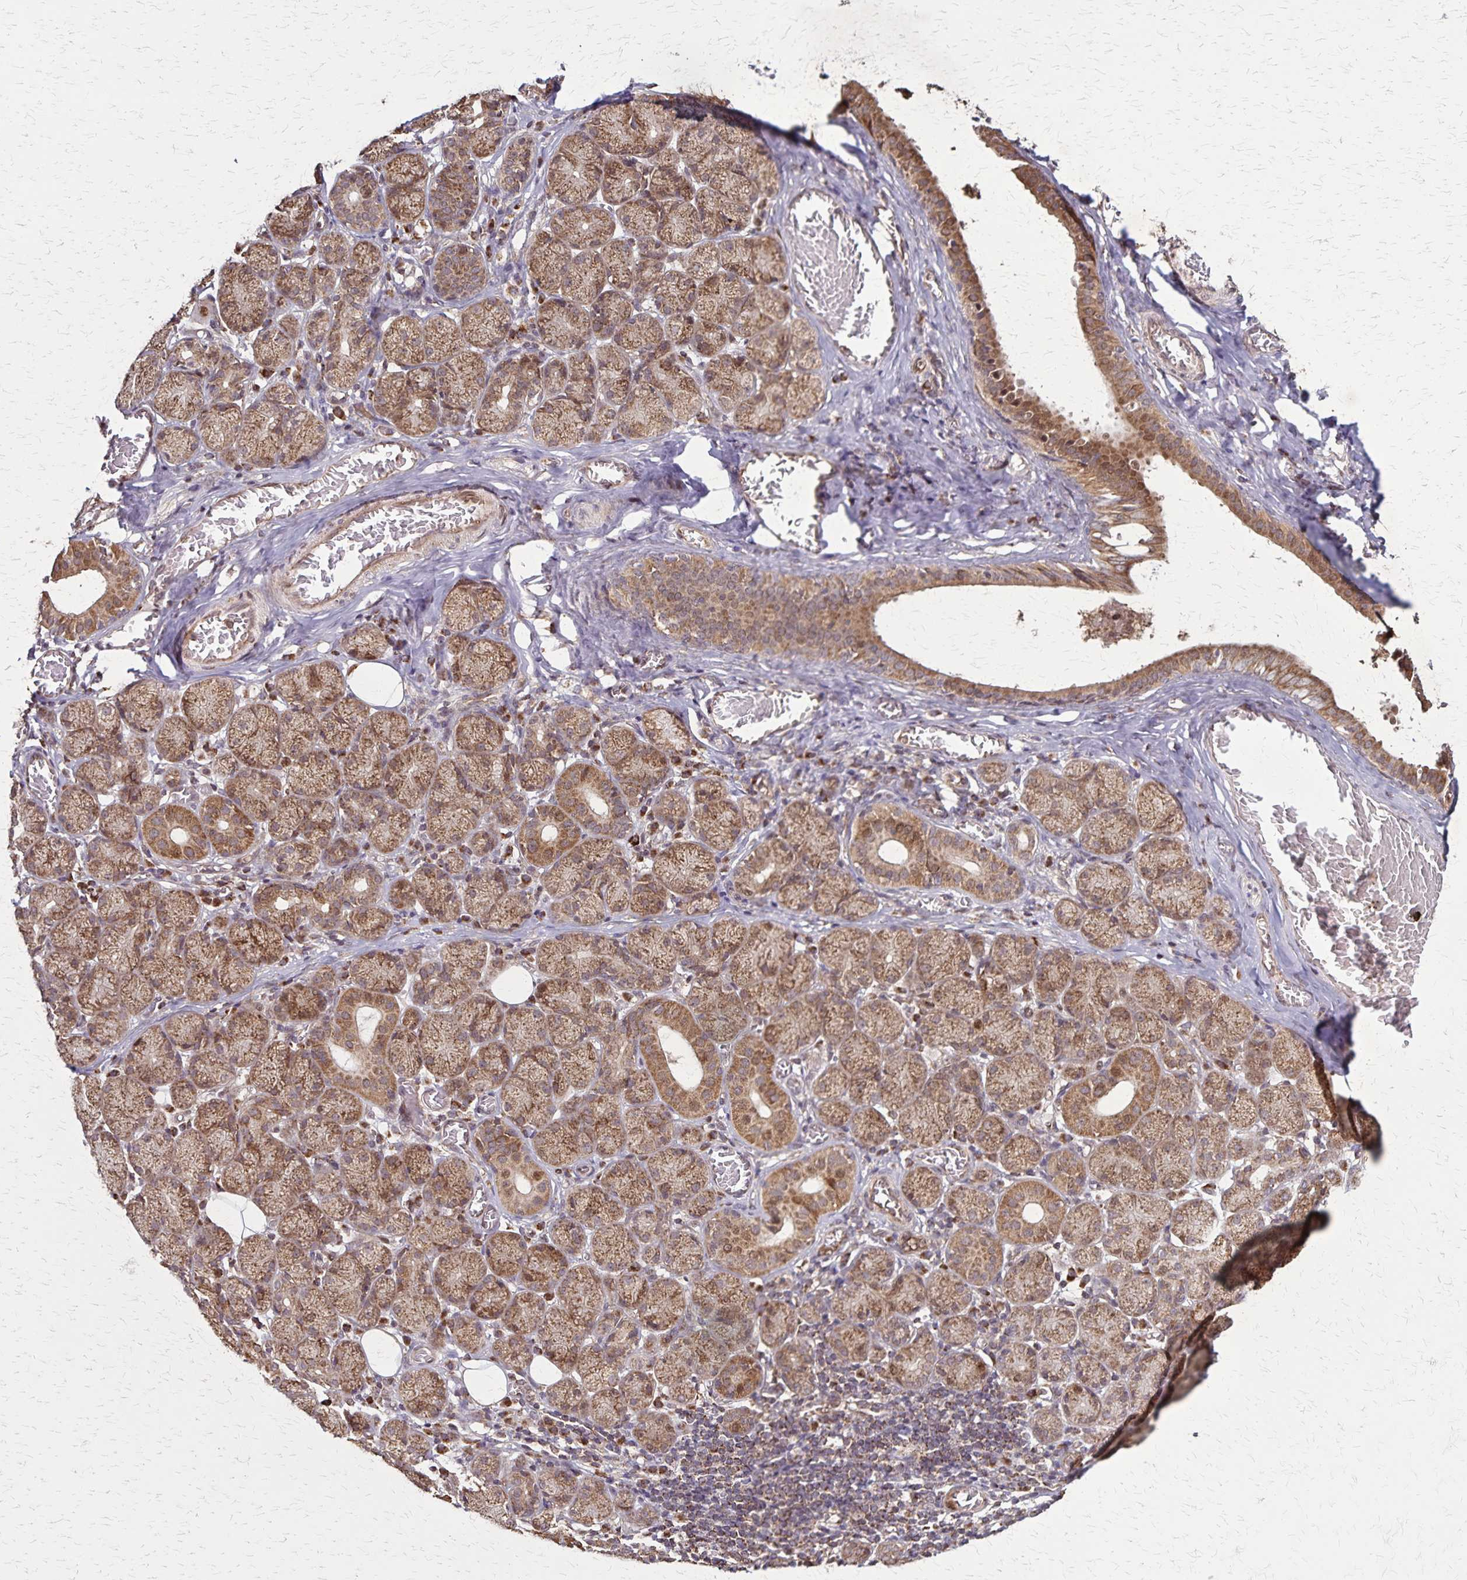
{"staining": {"intensity": "moderate", "quantity": ">75%", "location": "cytoplasmic/membranous"}, "tissue": "salivary gland", "cell_type": "Glandular cells", "image_type": "normal", "snomed": [{"axis": "morphology", "description": "Normal tissue, NOS"}, {"axis": "topography", "description": "Salivary gland"}, {"axis": "topography", "description": "Peripheral nerve tissue"}], "caption": "Immunohistochemical staining of benign human salivary gland shows medium levels of moderate cytoplasmic/membranous positivity in approximately >75% of glandular cells.", "gene": "NFS1", "patient": {"sex": "female", "age": 24}}